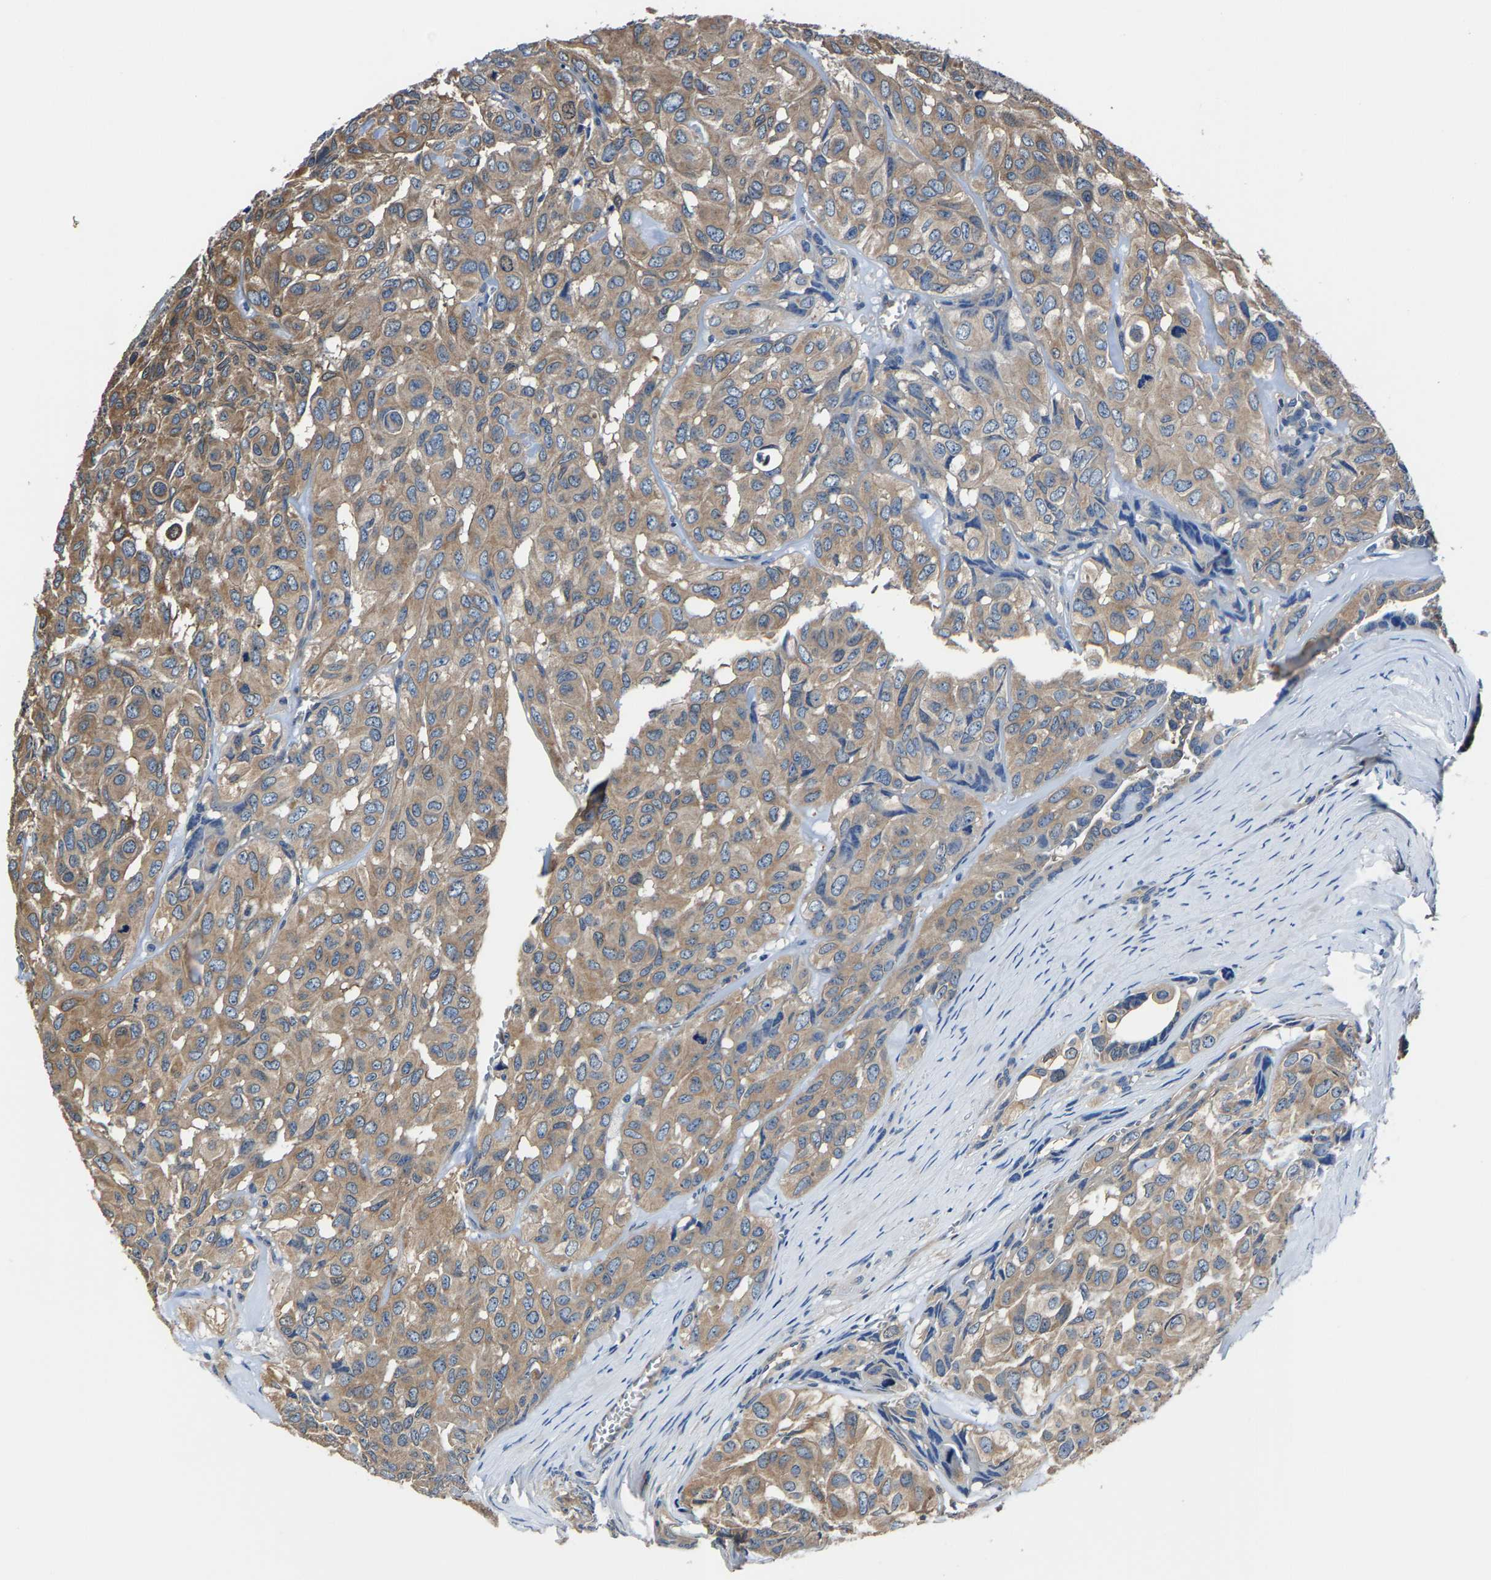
{"staining": {"intensity": "moderate", "quantity": ">75%", "location": "cytoplasmic/membranous"}, "tissue": "head and neck cancer", "cell_type": "Tumor cells", "image_type": "cancer", "snomed": [{"axis": "morphology", "description": "Adenocarcinoma, NOS"}, {"axis": "topography", "description": "Salivary gland, NOS"}, {"axis": "topography", "description": "Head-Neck"}], "caption": "Head and neck adenocarcinoma stained for a protein exhibits moderate cytoplasmic/membranous positivity in tumor cells.", "gene": "ALDOB", "patient": {"sex": "female", "age": 76}}